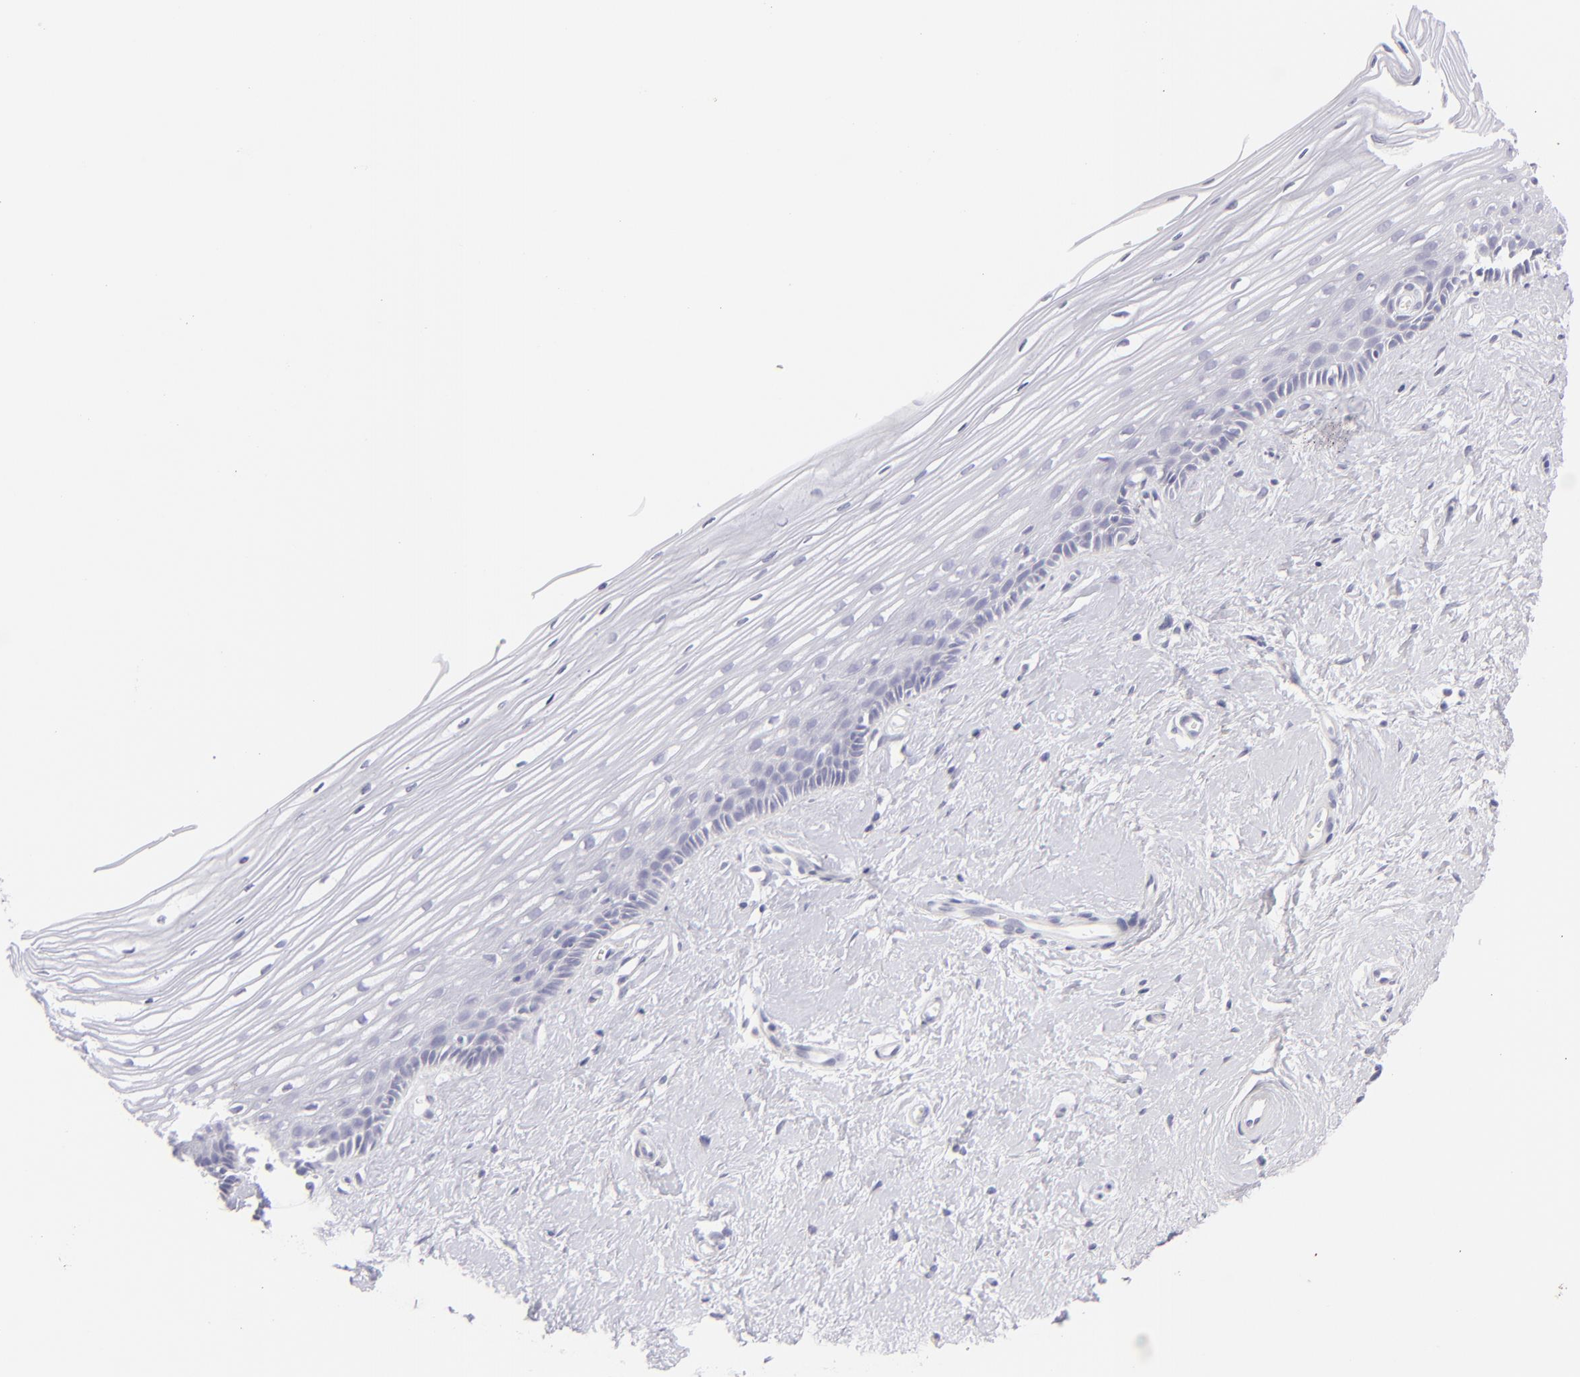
{"staining": {"intensity": "negative", "quantity": "none", "location": "none"}, "tissue": "cervix", "cell_type": "Glandular cells", "image_type": "normal", "snomed": [{"axis": "morphology", "description": "Normal tissue, NOS"}, {"axis": "topography", "description": "Cervix"}], "caption": "IHC of unremarkable cervix displays no expression in glandular cells.", "gene": "FCER2", "patient": {"sex": "female", "age": 40}}